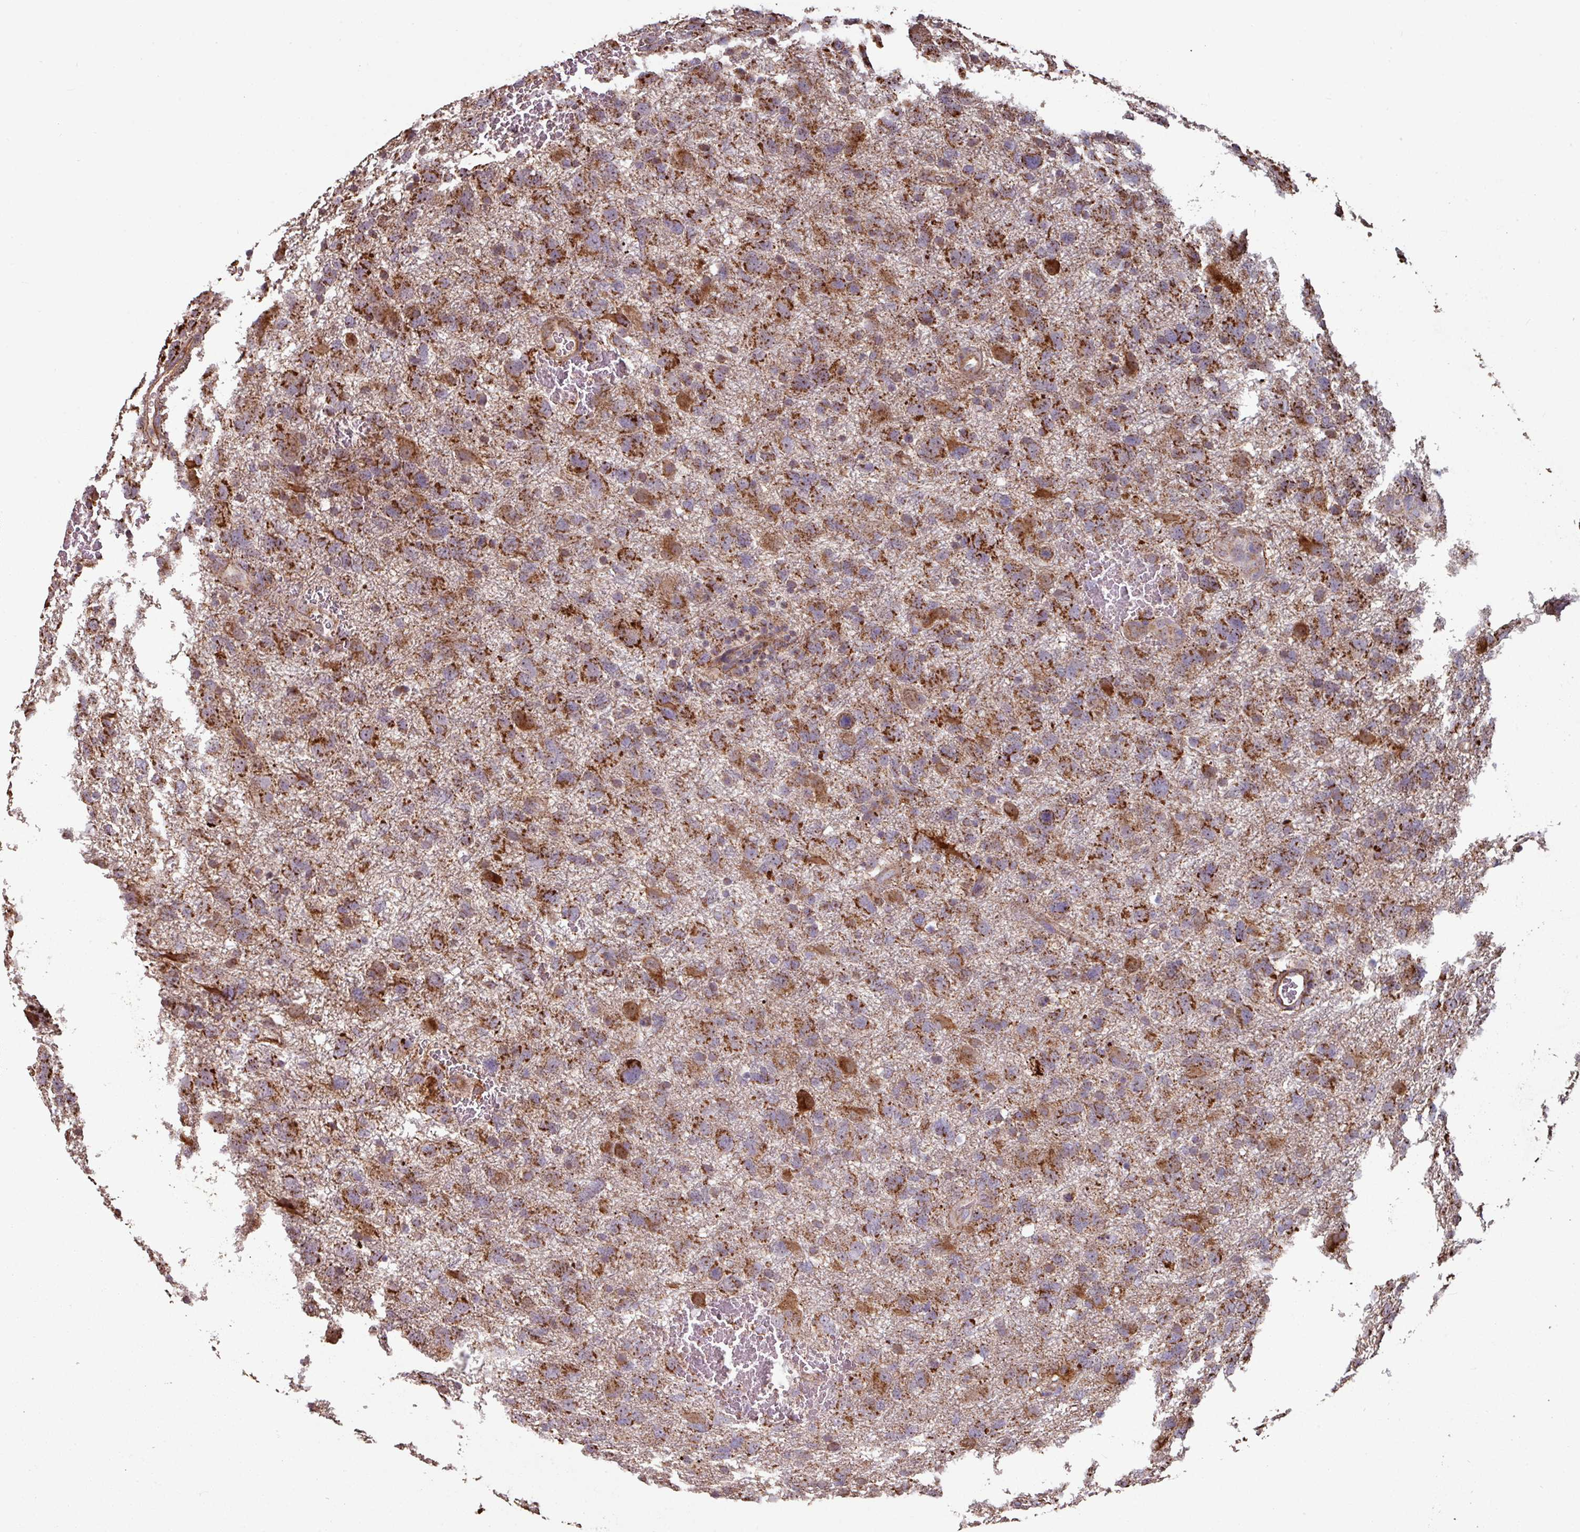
{"staining": {"intensity": "strong", "quantity": ">75%", "location": "cytoplasmic/membranous"}, "tissue": "glioma", "cell_type": "Tumor cells", "image_type": "cancer", "snomed": [{"axis": "morphology", "description": "Glioma, malignant, High grade"}, {"axis": "topography", "description": "Brain"}], "caption": "A histopathology image showing strong cytoplasmic/membranous staining in about >75% of tumor cells in malignant glioma (high-grade), as visualized by brown immunohistochemical staining.", "gene": "OR2D3", "patient": {"sex": "male", "age": 61}}